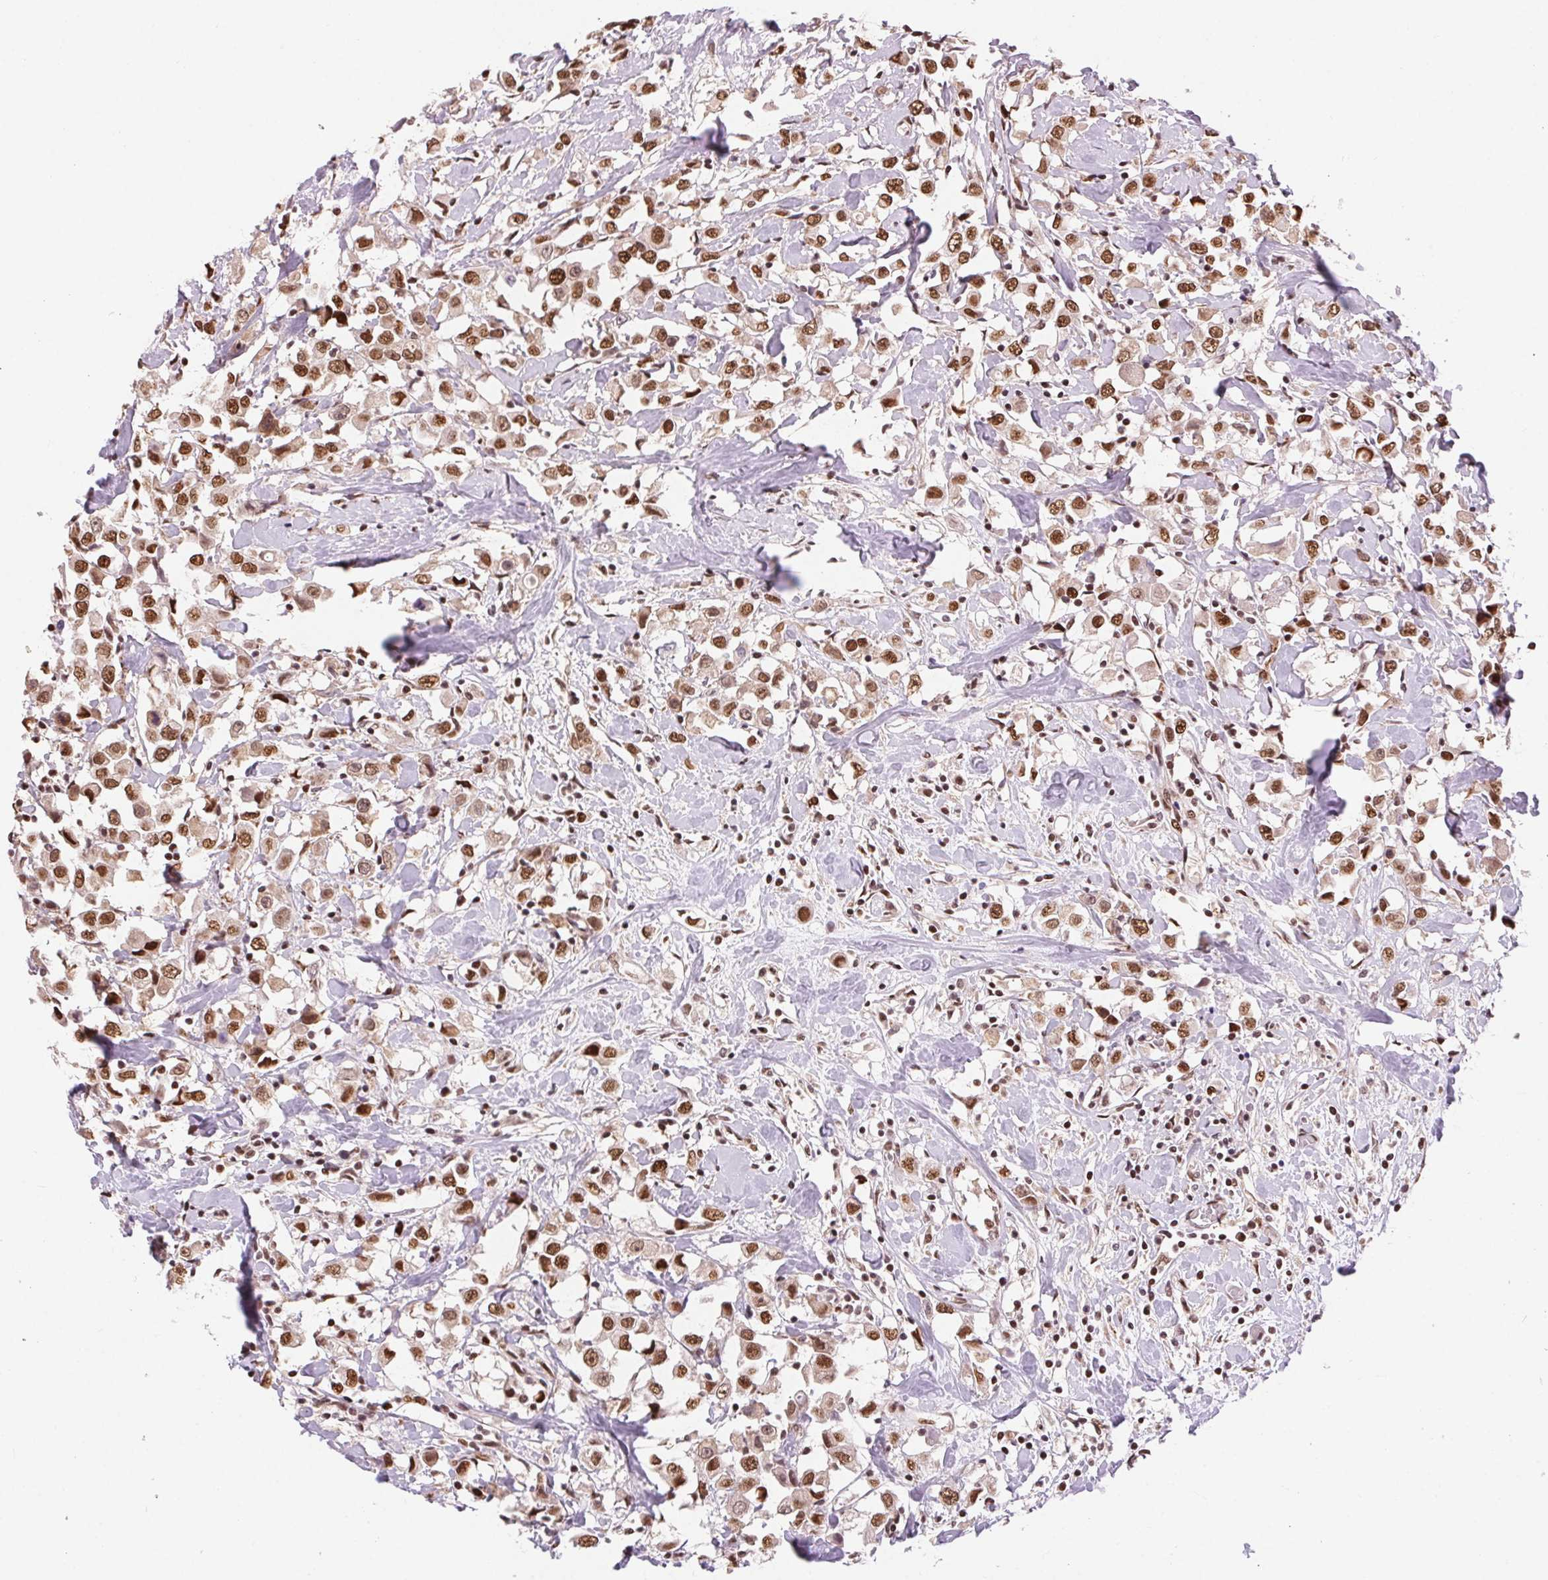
{"staining": {"intensity": "moderate", "quantity": ">75%", "location": "nuclear"}, "tissue": "breast cancer", "cell_type": "Tumor cells", "image_type": "cancer", "snomed": [{"axis": "morphology", "description": "Duct carcinoma"}, {"axis": "topography", "description": "Breast"}], "caption": "A brown stain labels moderate nuclear staining of a protein in breast invasive ductal carcinoma tumor cells. (DAB IHC with brightfield microscopy, high magnification).", "gene": "RAD23A", "patient": {"sex": "female", "age": 61}}